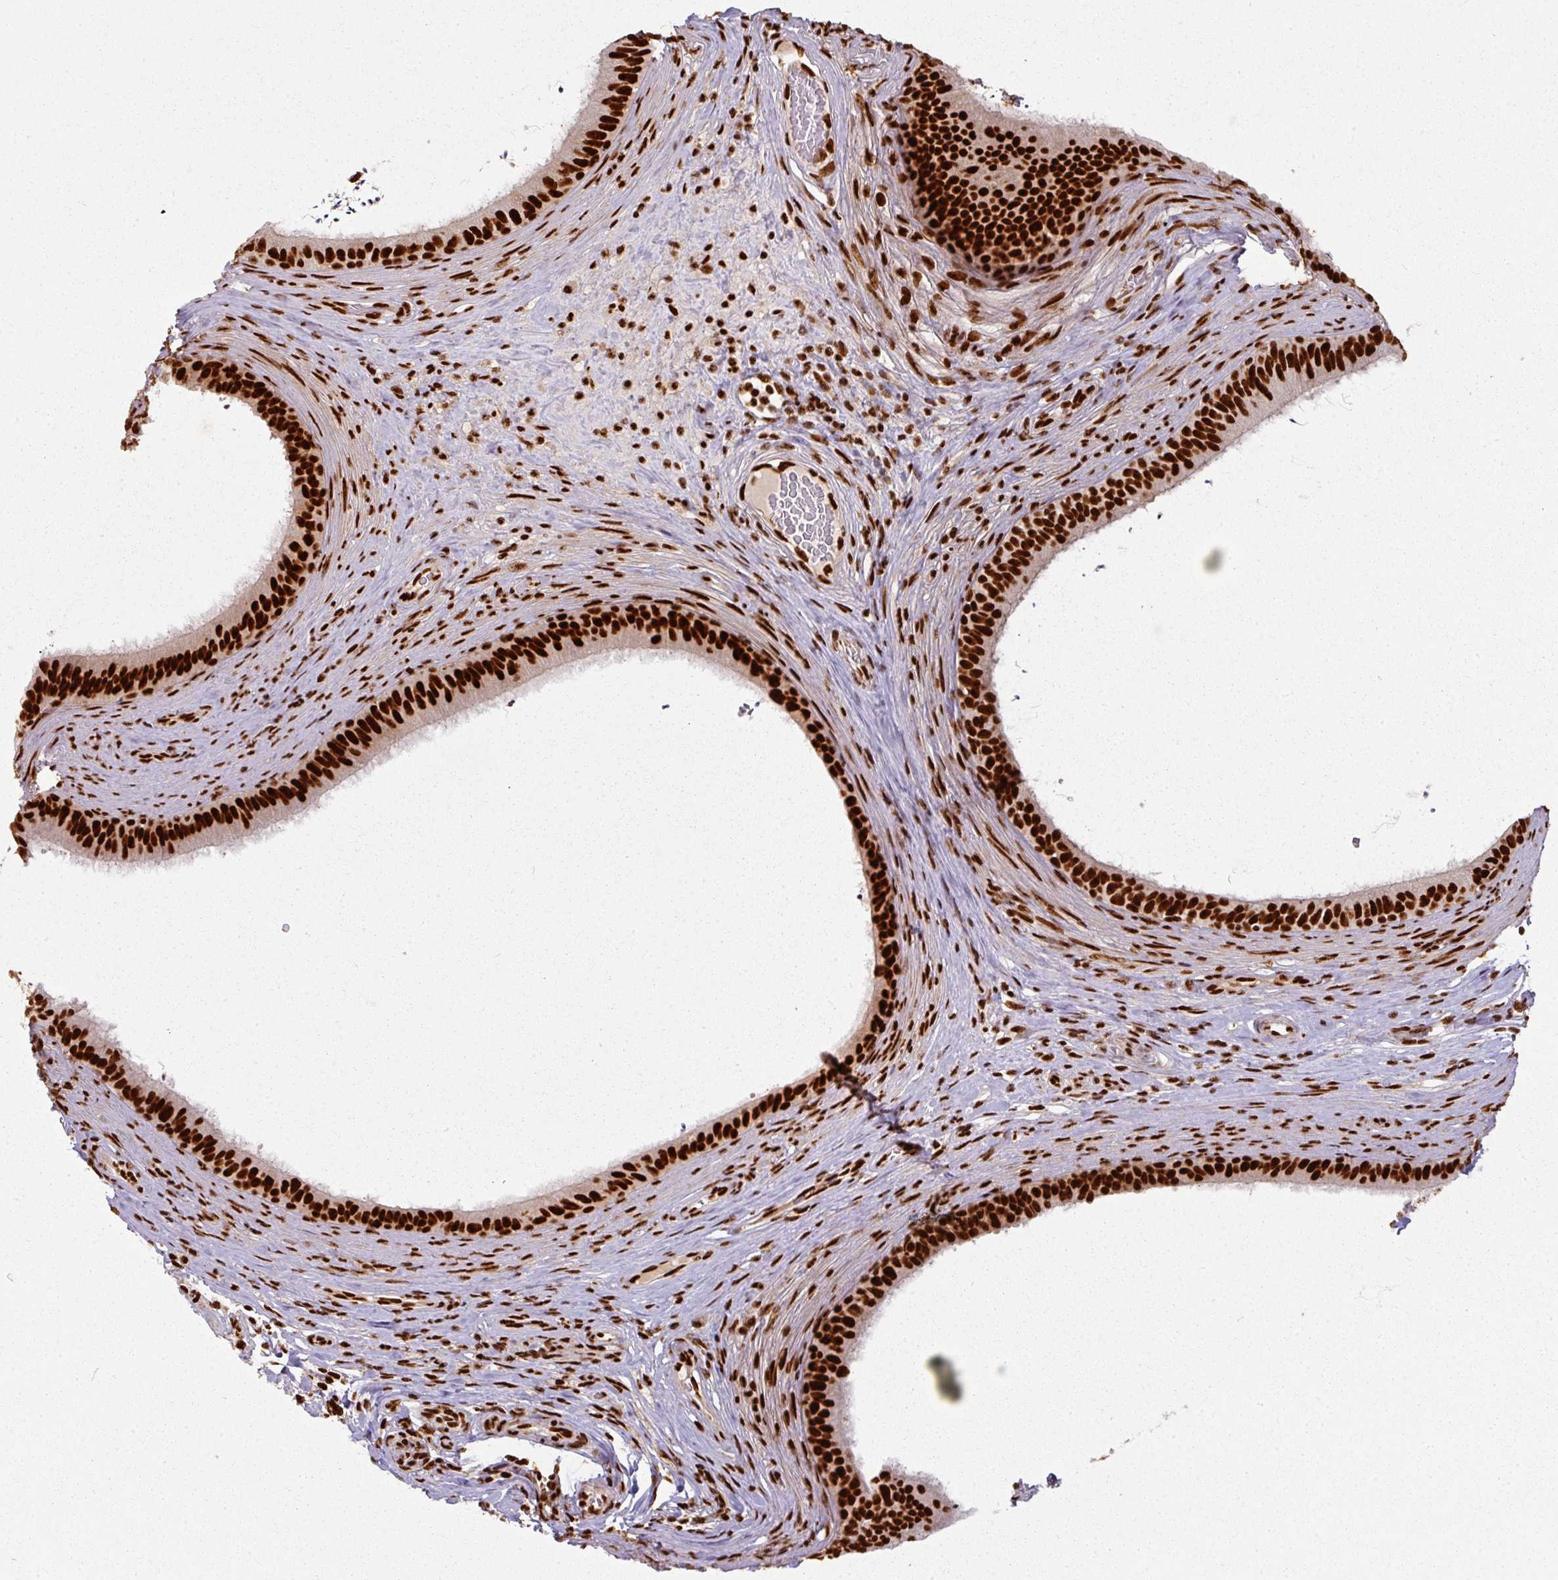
{"staining": {"intensity": "strong", "quantity": ">75%", "location": "nuclear"}, "tissue": "epididymis", "cell_type": "Glandular cells", "image_type": "normal", "snomed": [{"axis": "morphology", "description": "Normal tissue, NOS"}, {"axis": "topography", "description": "Testis"}, {"axis": "topography", "description": "Epididymis"}], "caption": "Immunohistochemical staining of benign epididymis reveals >75% levels of strong nuclear protein positivity in about >75% of glandular cells.", "gene": "SIK3", "patient": {"sex": "male", "age": 41}}